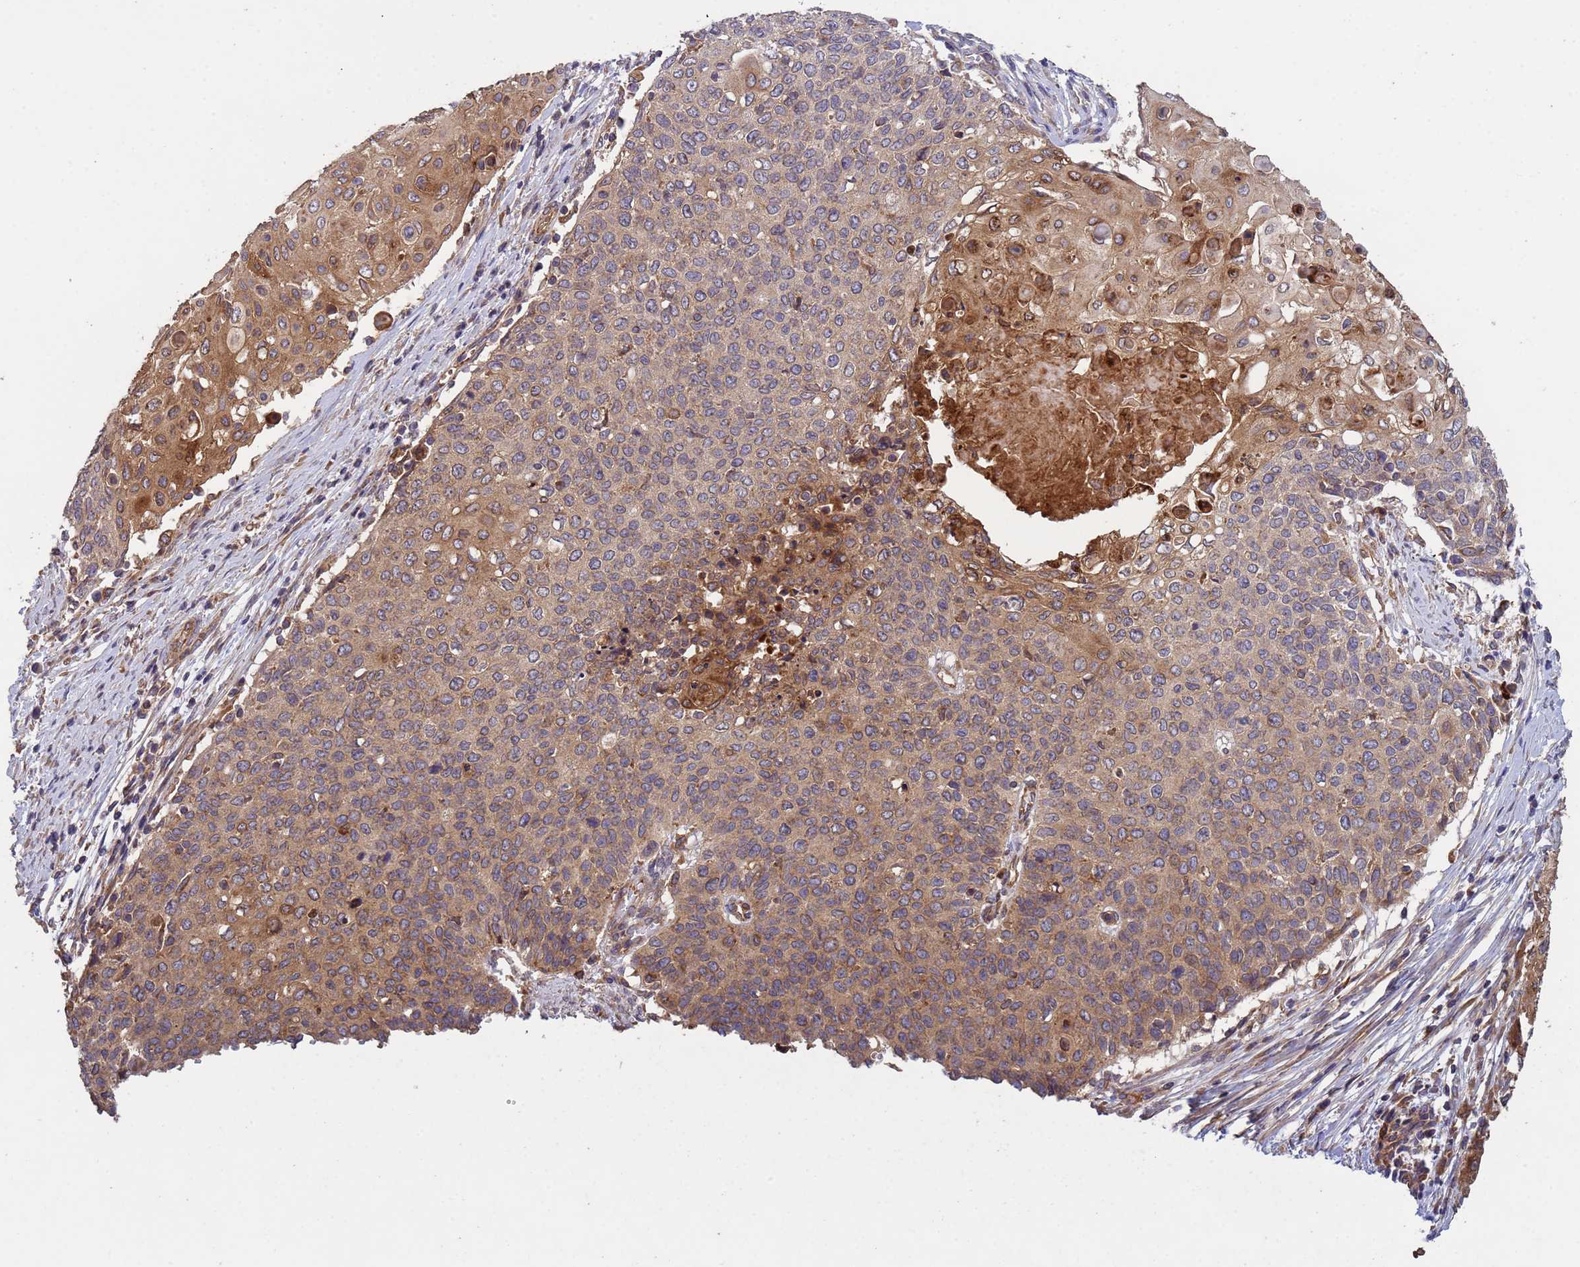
{"staining": {"intensity": "moderate", "quantity": "<25%", "location": "cytoplasmic/membranous"}, "tissue": "cervical cancer", "cell_type": "Tumor cells", "image_type": "cancer", "snomed": [{"axis": "morphology", "description": "Squamous cell carcinoma, NOS"}, {"axis": "topography", "description": "Cervix"}], "caption": "This photomicrograph exhibits cervical cancer stained with immunohistochemistry (IHC) to label a protein in brown. The cytoplasmic/membranous of tumor cells show moderate positivity for the protein. Nuclei are counter-stained blue.", "gene": "RAB10", "patient": {"sex": "female", "age": 39}}